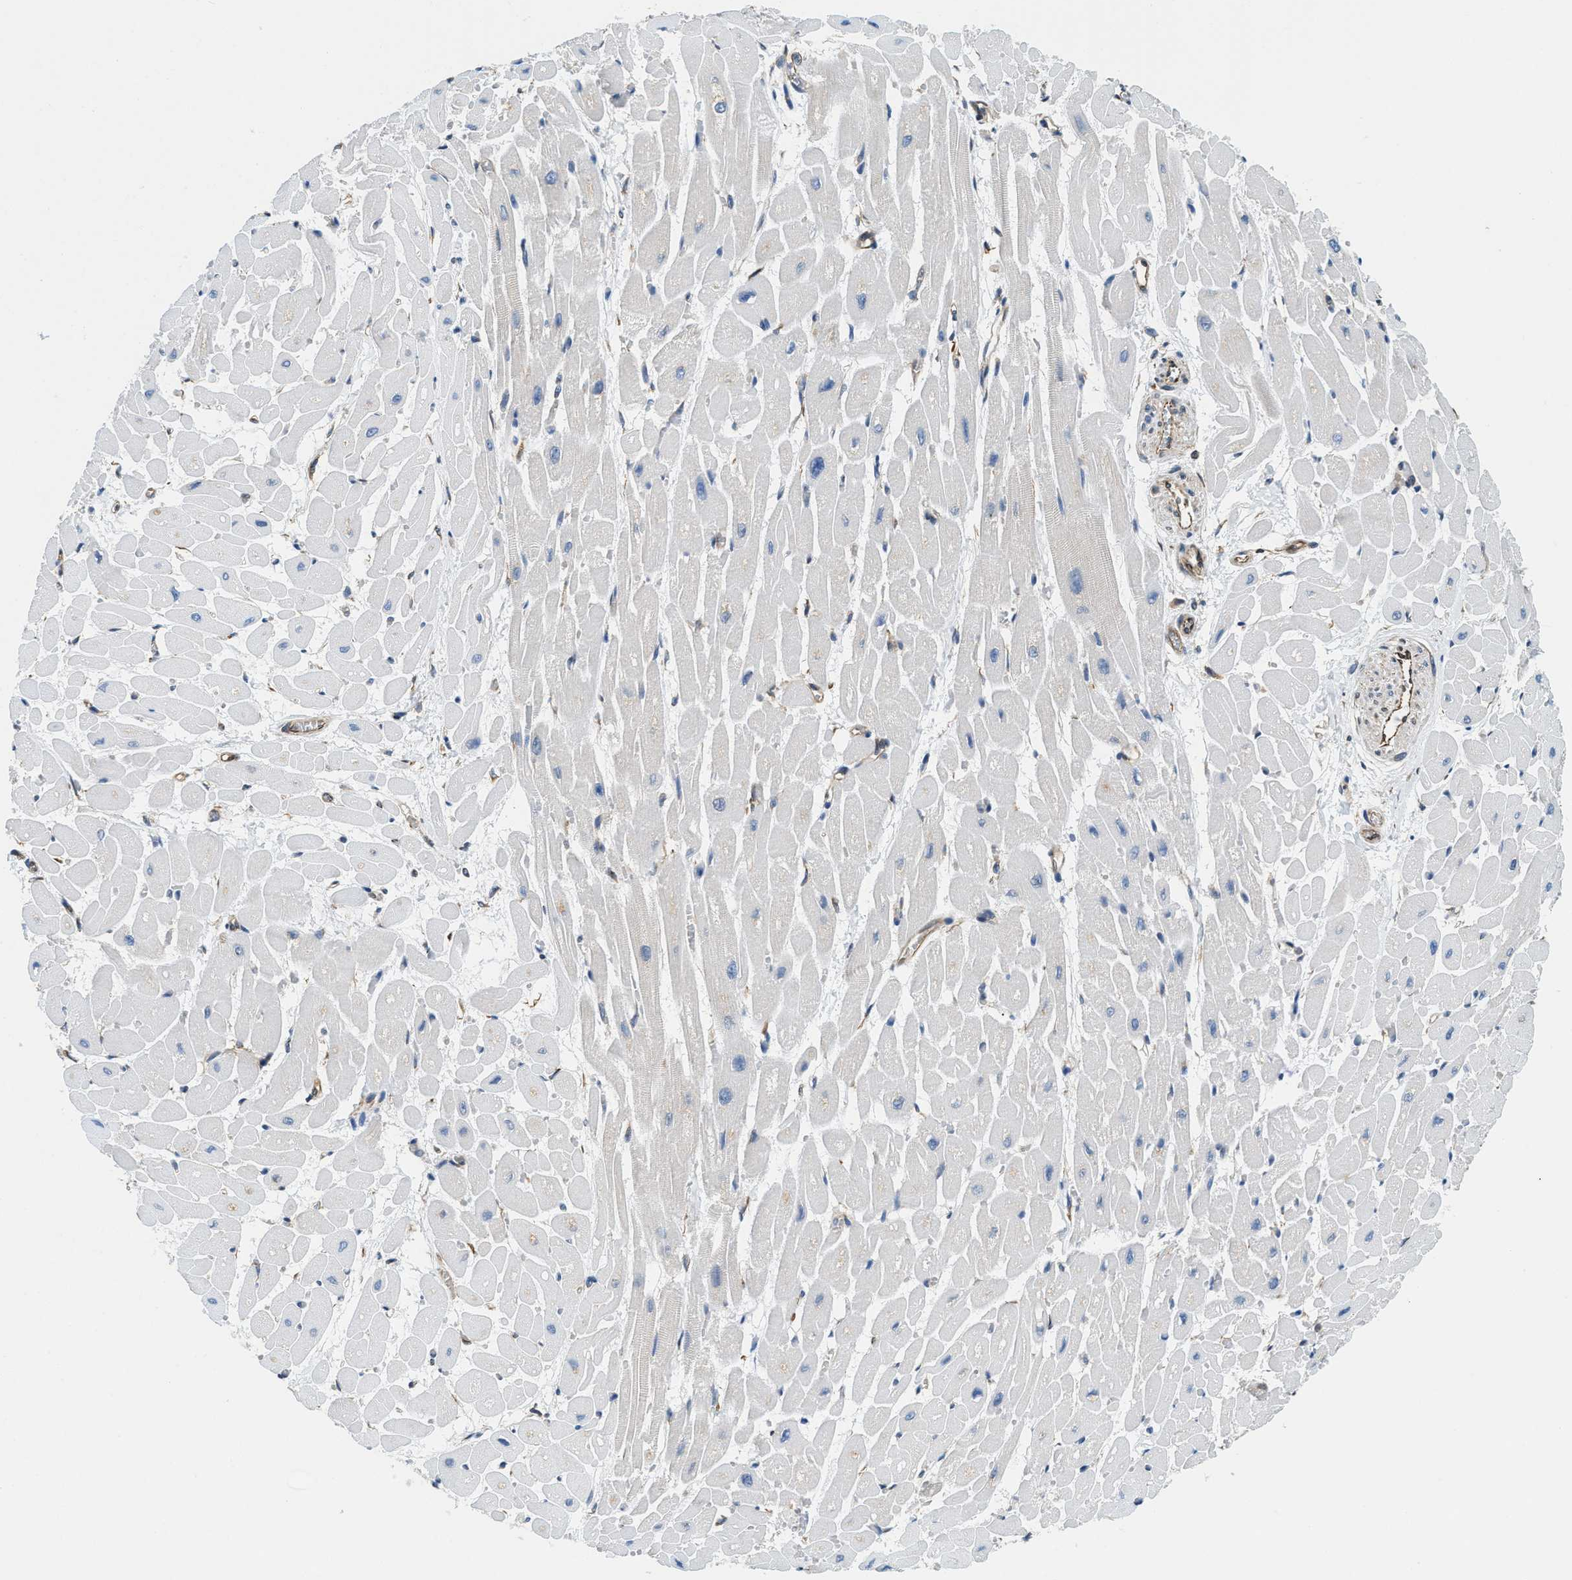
{"staining": {"intensity": "weak", "quantity": "<25%", "location": "cytoplasmic/membranous"}, "tissue": "heart muscle", "cell_type": "Cardiomyocytes", "image_type": "normal", "snomed": [{"axis": "morphology", "description": "Normal tissue, NOS"}, {"axis": "topography", "description": "Heart"}], "caption": "Heart muscle stained for a protein using IHC shows no expression cardiomyocytes.", "gene": "HSD17B12", "patient": {"sex": "male", "age": 45}}